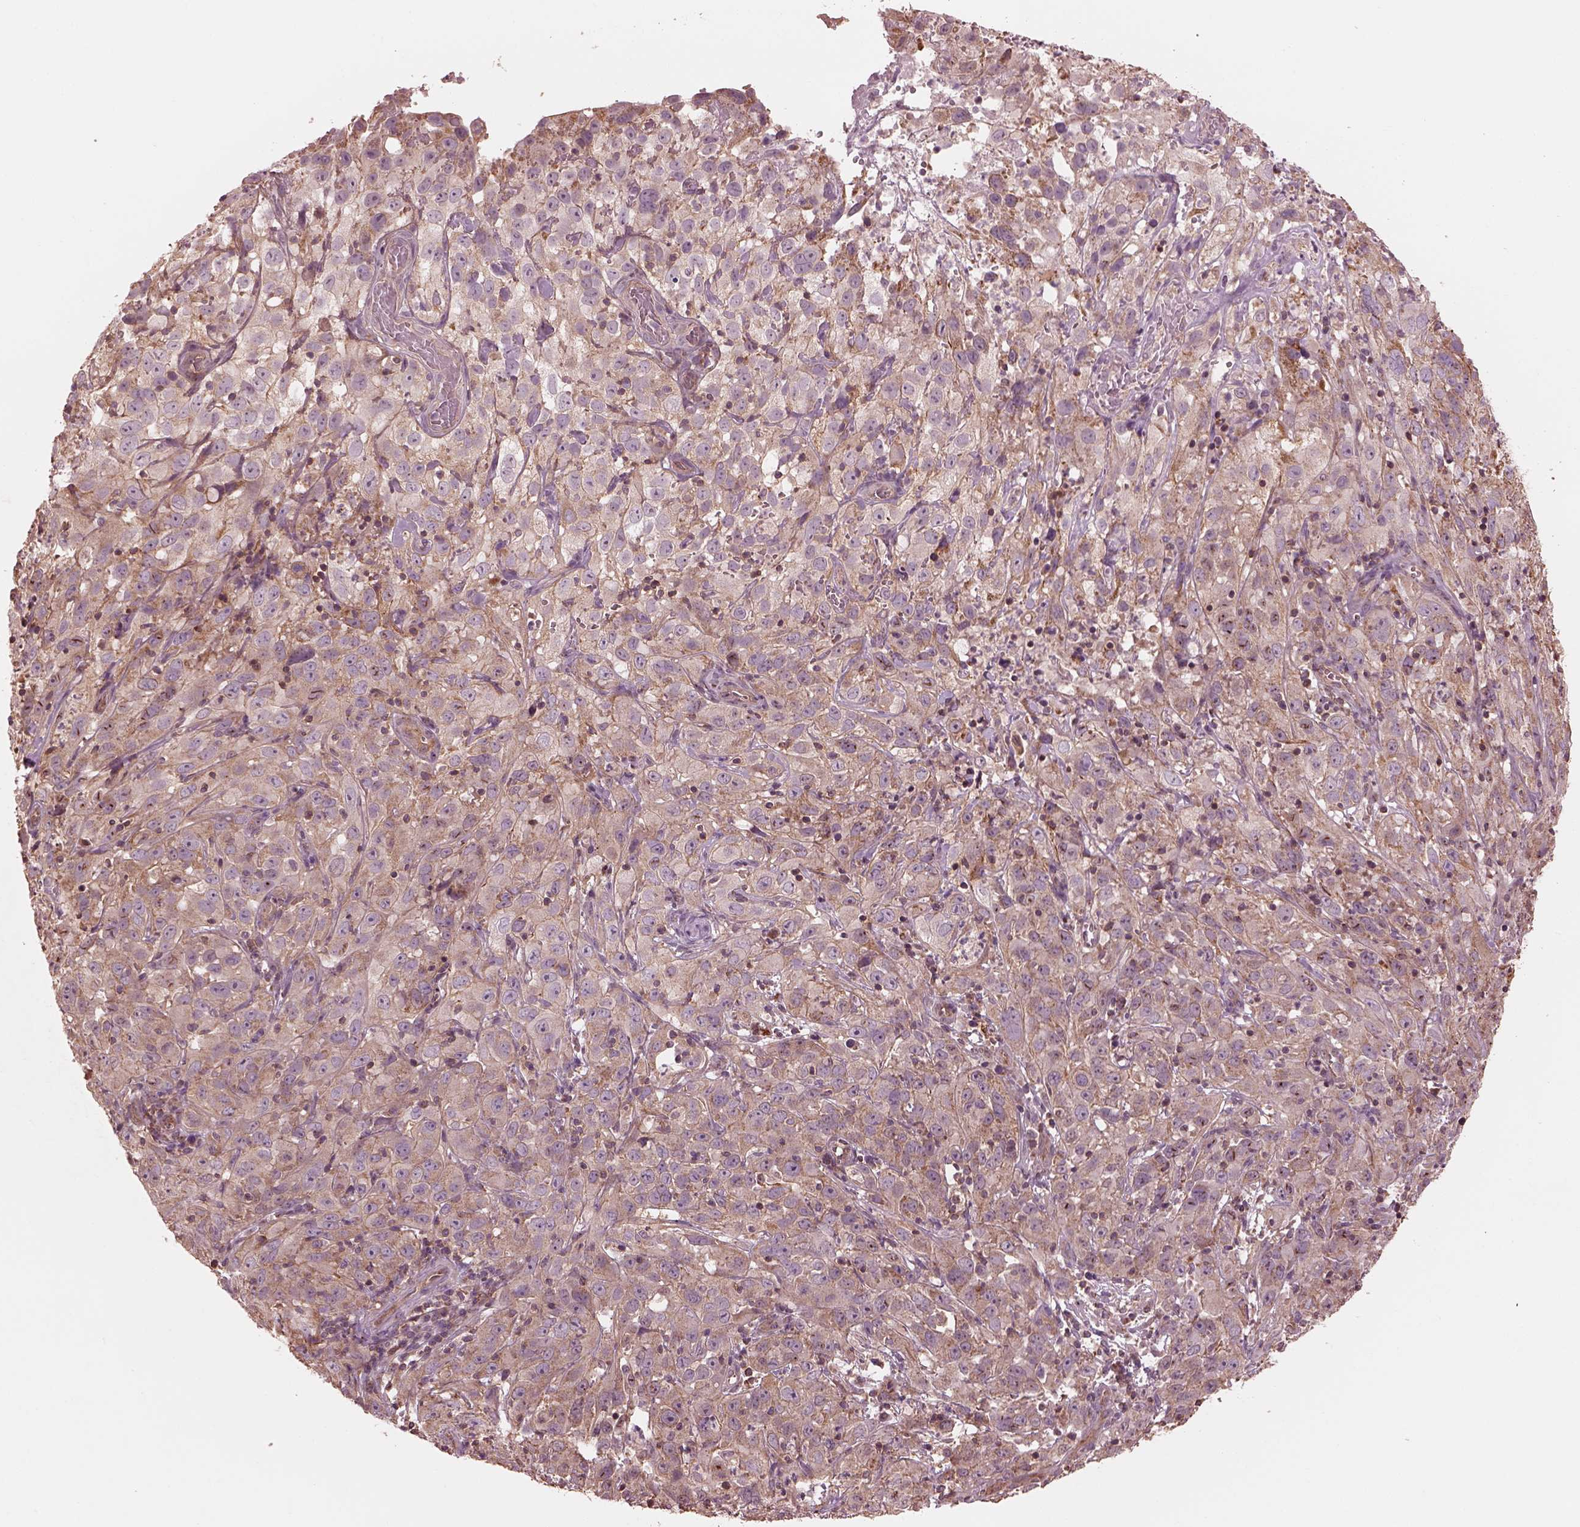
{"staining": {"intensity": "moderate", "quantity": "25%-75%", "location": "cytoplasmic/membranous"}, "tissue": "cervical cancer", "cell_type": "Tumor cells", "image_type": "cancer", "snomed": [{"axis": "morphology", "description": "Squamous cell carcinoma, NOS"}, {"axis": "topography", "description": "Cervix"}], "caption": "Immunohistochemical staining of cervical squamous cell carcinoma demonstrates medium levels of moderate cytoplasmic/membranous protein expression in approximately 25%-75% of tumor cells.", "gene": "STK33", "patient": {"sex": "female", "age": 32}}